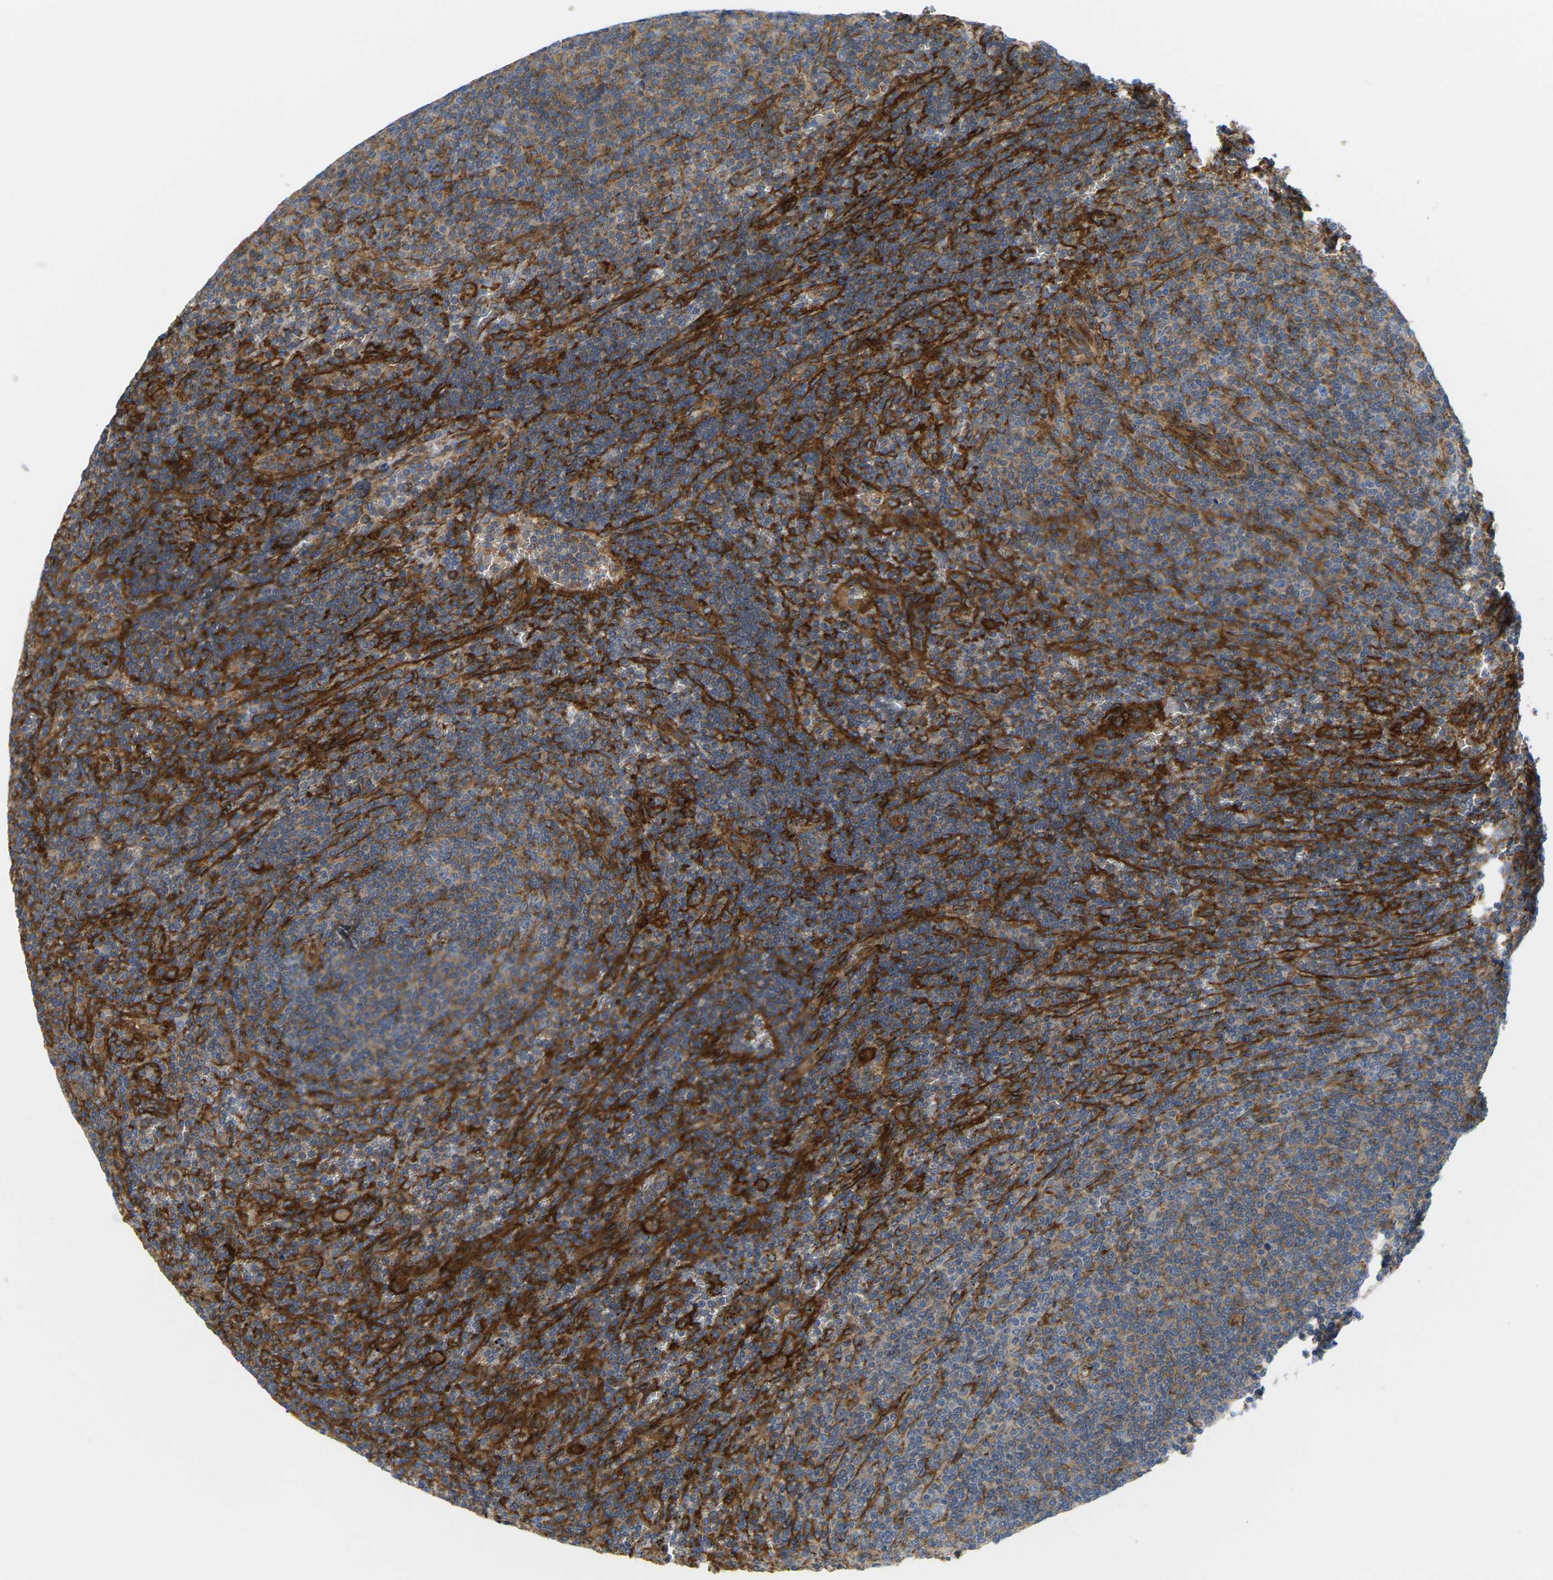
{"staining": {"intensity": "moderate", "quantity": "25%-75%", "location": "cytoplasmic/membranous"}, "tissue": "lymphoma", "cell_type": "Tumor cells", "image_type": "cancer", "snomed": [{"axis": "morphology", "description": "Malignant lymphoma, non-Hodgkin's type, Low grade"}, {"axis": "topography", "description": "Spleen"}], "caption": "Tumor cells display medium levels of moderate cytoplasmic/membranous positivity in approximately 25%-75% of cells in human lymphoma.", "gene": "PICALM", "patient": {"sex": "female", "age": 50}}